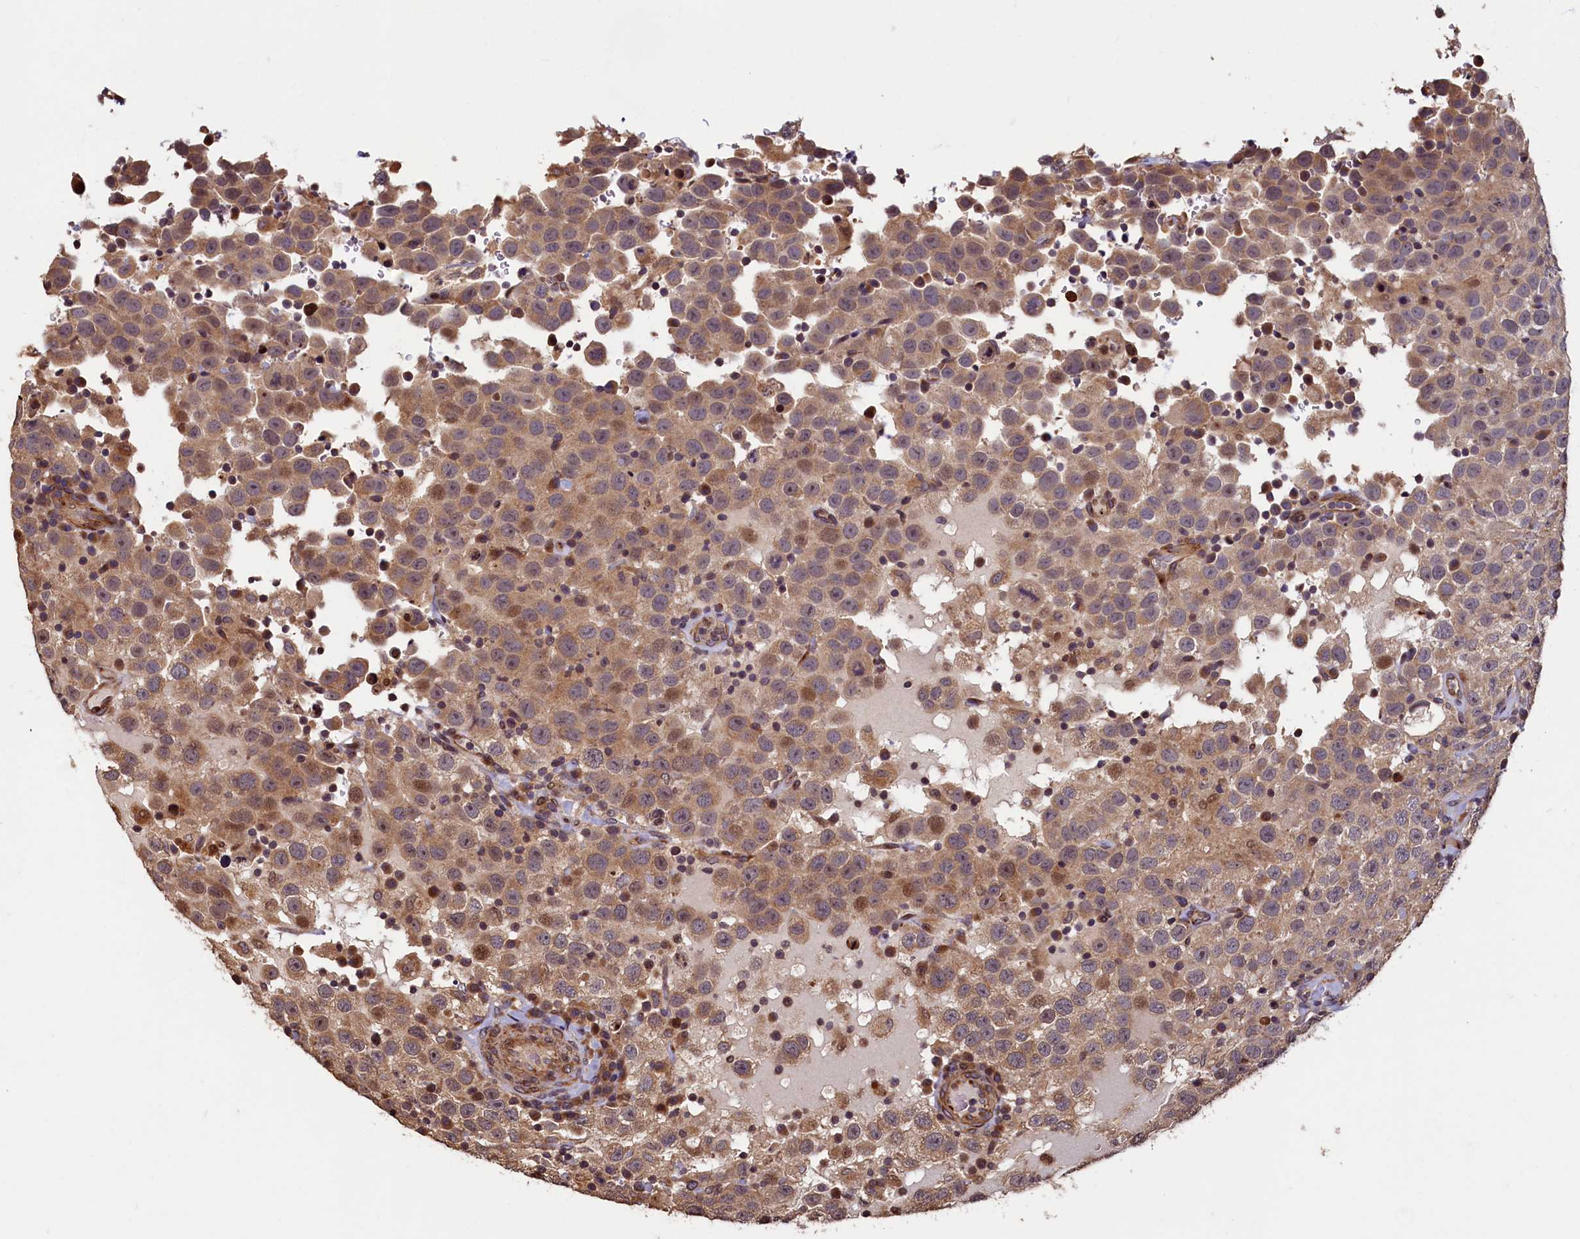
{"staining": {"intensity": "moderate", "quantity": ">75%", "location": "cytoplasmic/membranous"}, "tissue": "testis cancer", "cell_type": "Tumor cells", "image_type": "cancer", "snomed": [{"axis": "morphology", "description": "Seminoma, NOS"}, {"axis": "topography", "description": "Testis"}], "caption": "An IHC micrograph of tumor tissue is shown. Protein staining in brown highlights moderate cytoplasmic/membranous positivity in testis cancer (seminoma) within tumor cells. (DAB IHC, brown staining for protein, blue staining for nuclei).", "gene": "TMEM181", "patient": {"sex": "male", "age": 41}}